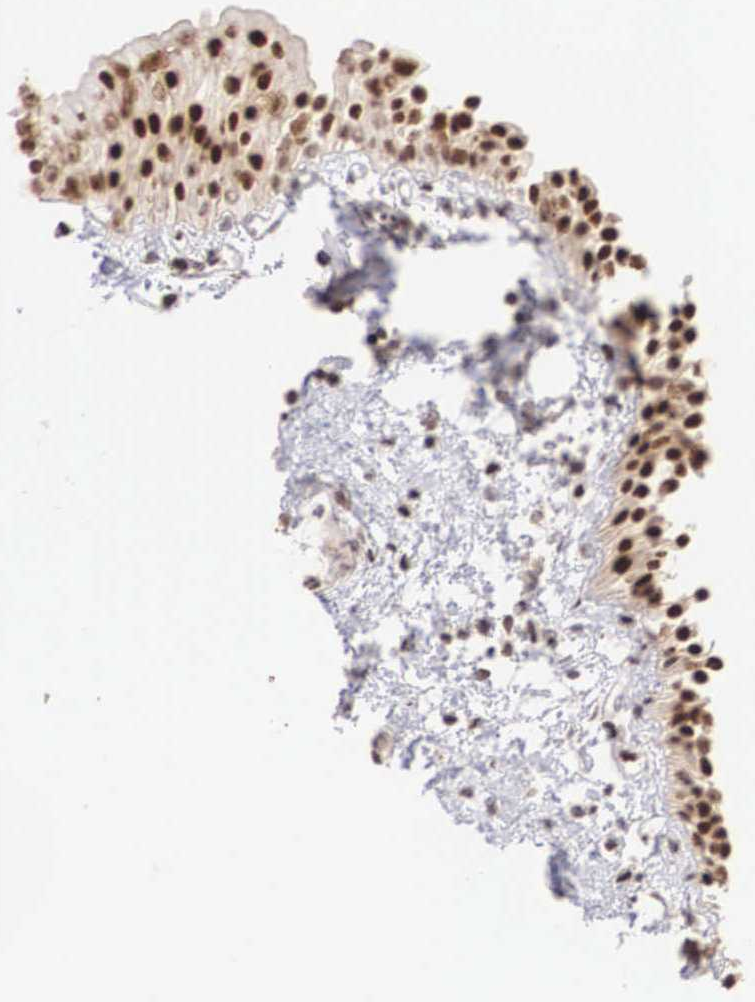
{"staining": {"intensity": "strong", "quantity": ">75%", "location": "nuclear"}, "tissue": "urinary bladder", "cell_type": "Urothelial cells", "image_type": "normal", "snomed": [{"axis": "morphology", "description": "Normal tissue, NOS"}, {"axis": "topography", "description": "Urinary bladder"}], "caption": "Urinary bladder was stained to show a protein in brown. There is high levels of strong nuclear positivity in approximately >75% of urothelial cells.", "gene": "HTATSF1", "patient": {"sex": "male", "age": 48}}